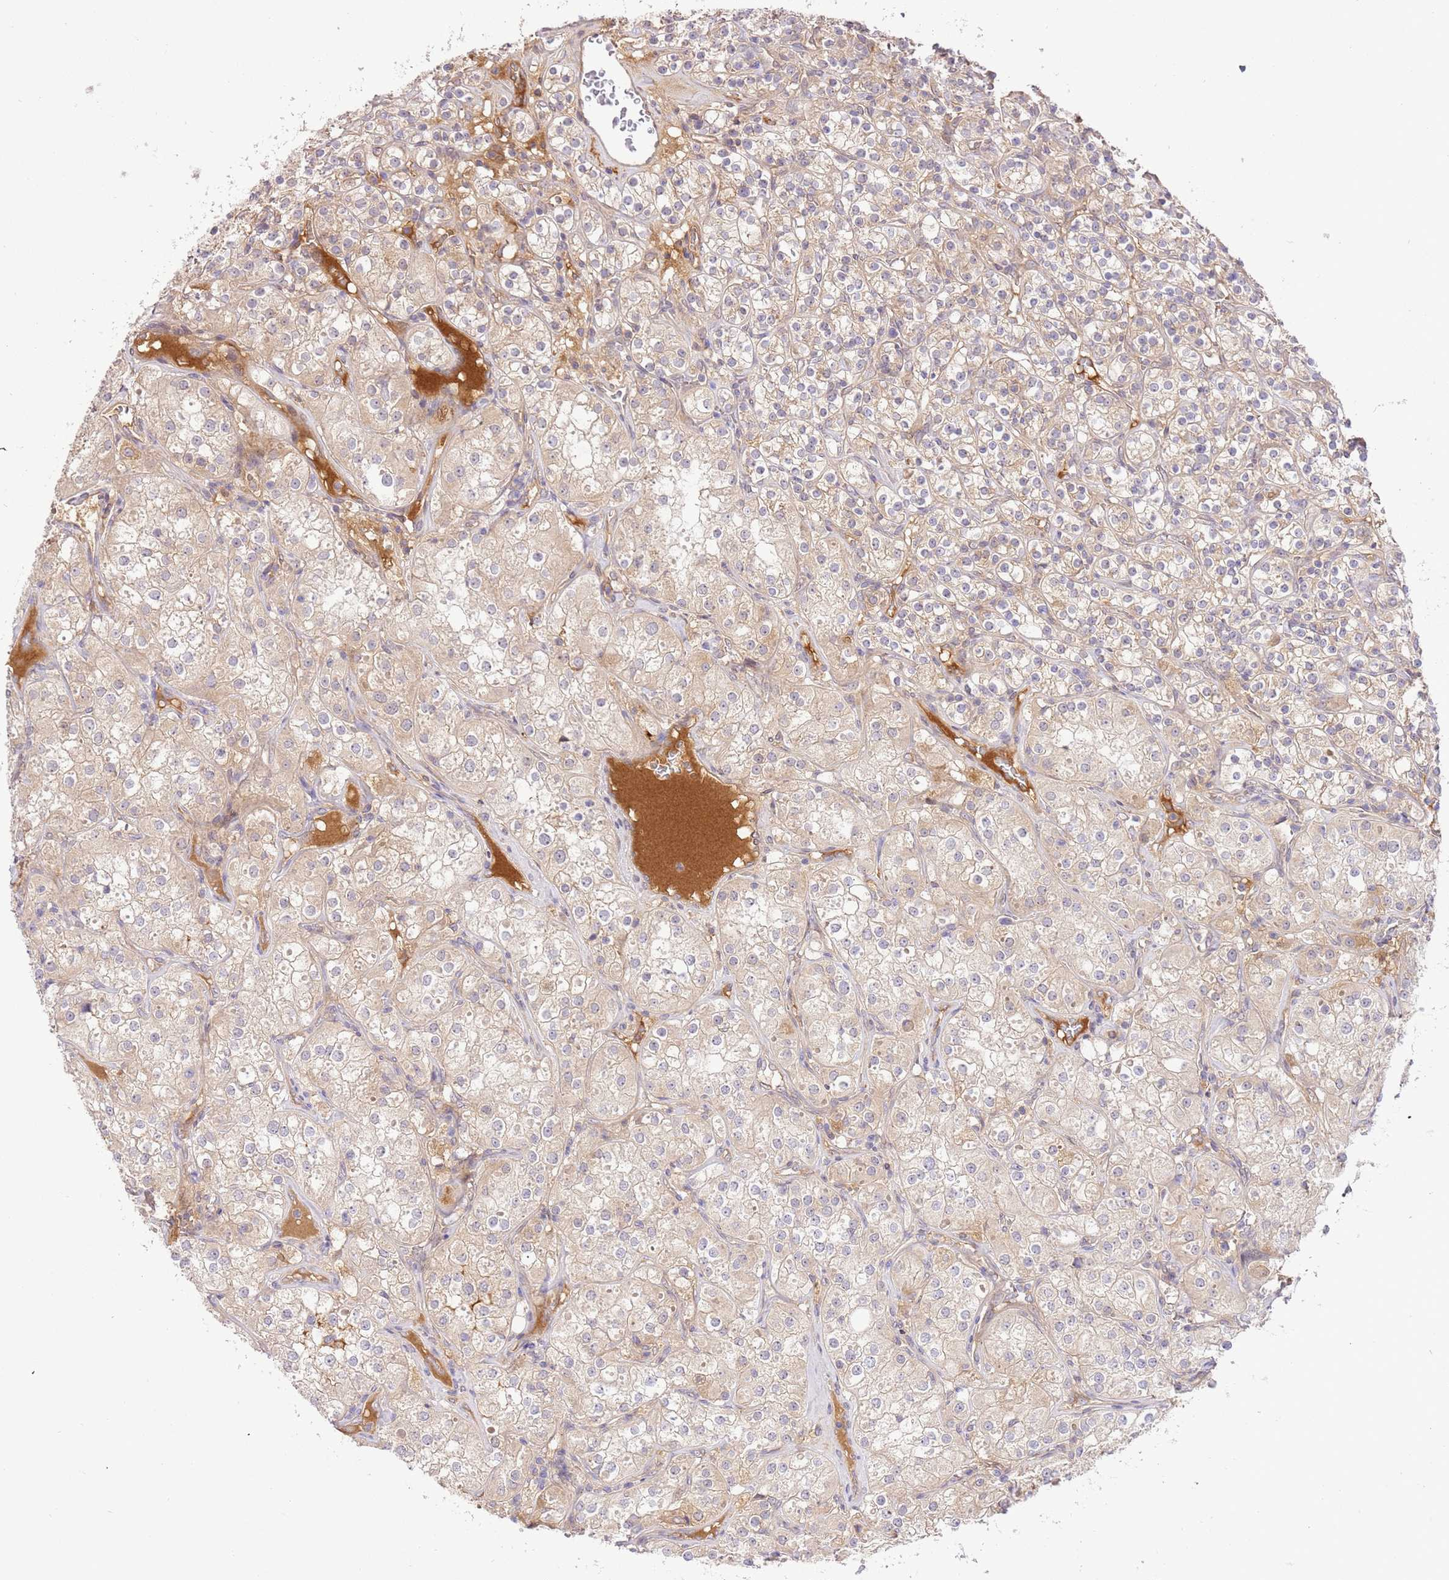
{"staining": {"intensity": "weak", "quantity": "25%-75%", "location": "cytoplasmic/membranous"}, "tissue": "renal cancer", "cell_type": "Tumor cells", "image_type": "cancer", "snomed": [{"axis": "morphology", "description": "Adenocarcinoma, NOS"}, {"axis": "topography", "description": "Kidney"}], "caption": "Immunohistochemical staining of human renal adenocarcinoma reveals low levels of weak cytoplasmic/membranous positivity in approximately 25%-75% of tumor cells.", "gene": "C8G", "patient": {"sex": "male", "age": 77}}